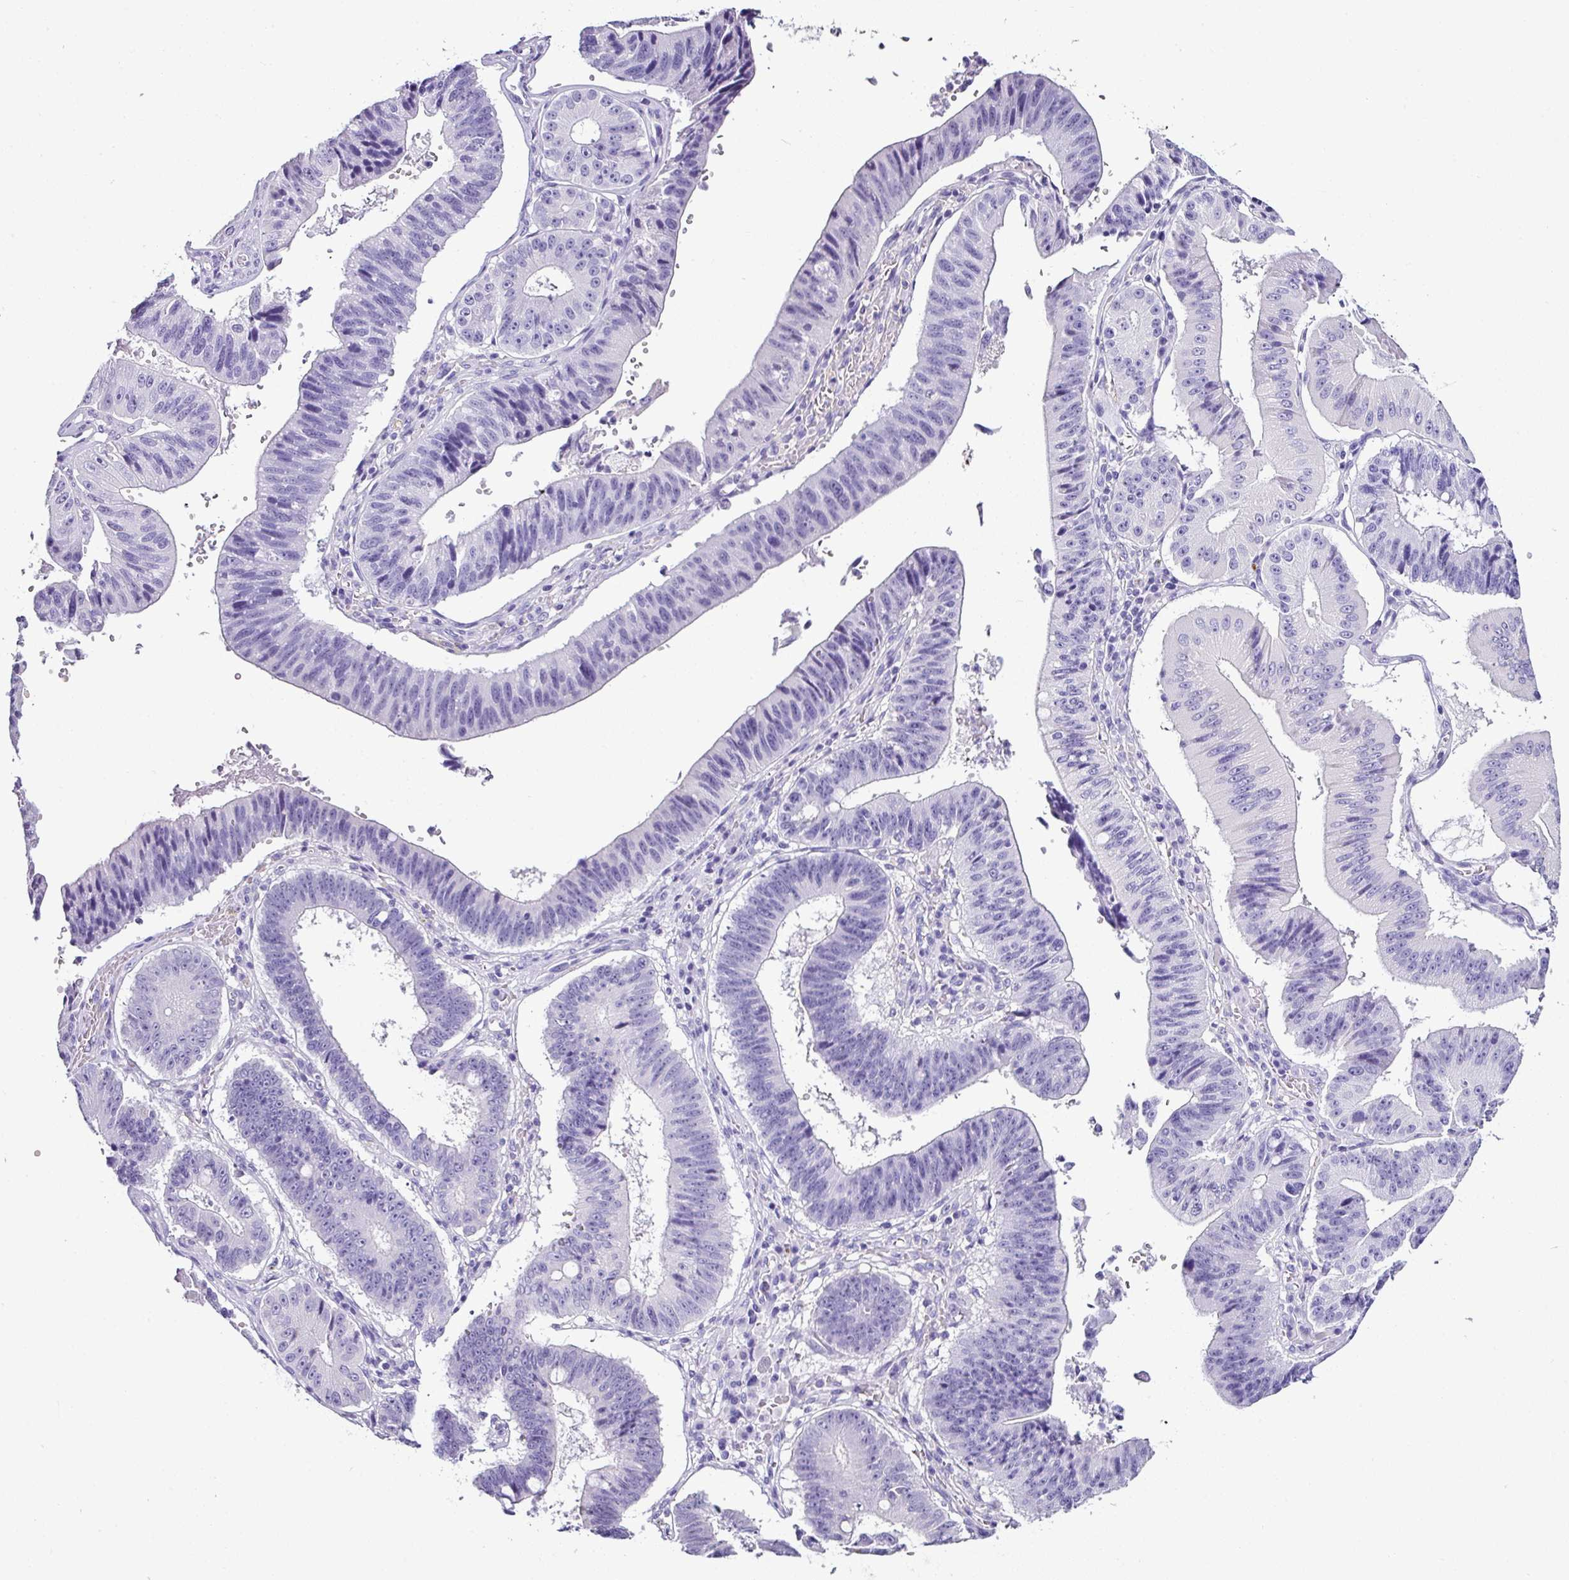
{"staining": {"intensity": "negative", "quantity": "none", "location": "none"}, "tissue": "stomach cancer", "cell_type": "Tumor cells", "image_type": "cancer", "snomed": [{"axis": "morphology", "description": "Adenocarcinoma, NOS"}, {"axis": "topography", "description": "Stomach"}], "caption": "IHC micrograph of stomach cancer stained for a protein (brown), which shows no staining in tumor cells. (DAB (3,3'-diaminobenzidine) immunohistochemistry, high magnification).", "gene": "NAPSA", "patient": {"sex": "male", "age": 59}}